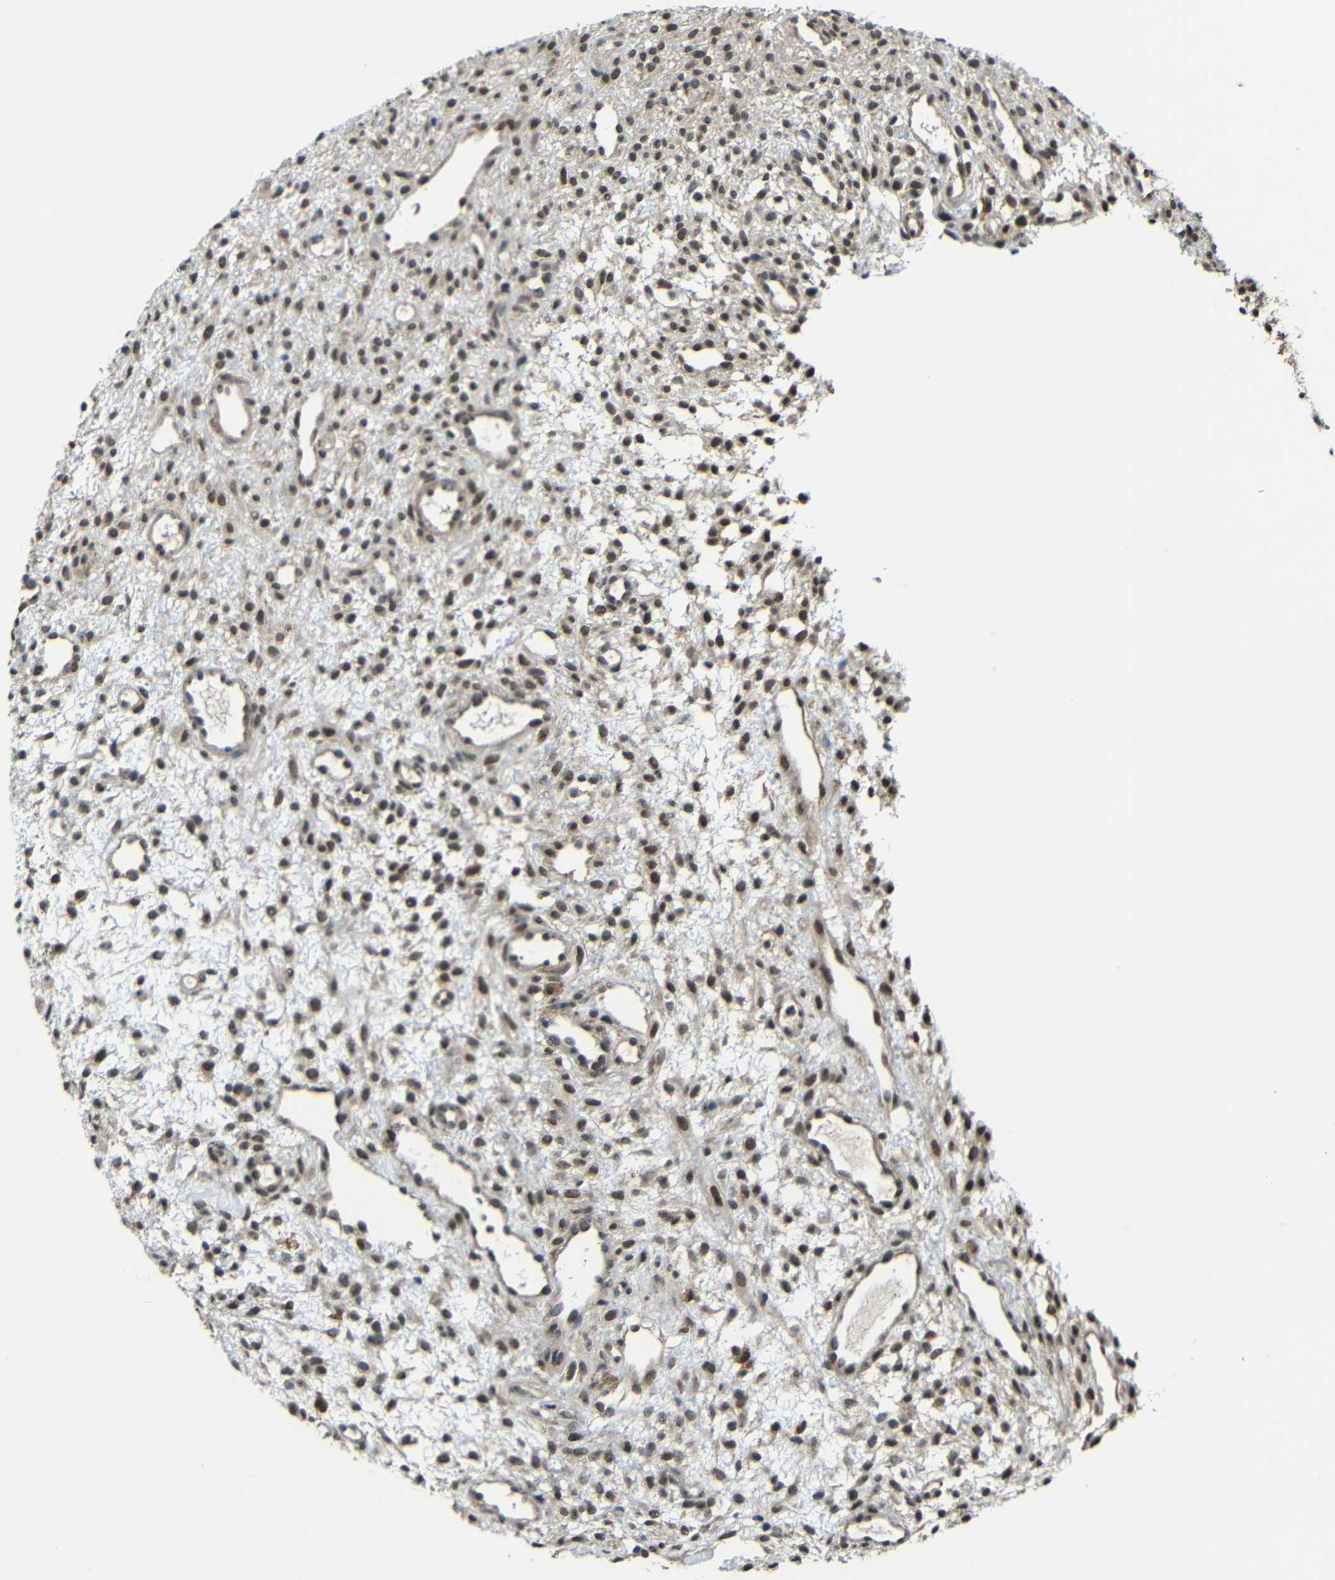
{"staining": {"intensity": "weak", "quantity": ">75%", "location": "cytoplasmic/membranous,nuclear"}, "tissue": "ovary", "cell_type": "Ovarian stroma cells", "image_type": "normal", "snomed": [{"axis": "morphology", "description": "Normal tissue, NOS"}, {"axis": "morphology", "description": "Cyst, NOS"}, {"axis": "topography", "description": "Ovary"}], "caption": "Weak cytoplasmic/membranous,nuclear positivity is seen in approximately >75% of ovarian stroma cells in benign ovary. Nuclei are stained in blue.", "gene": "FAM172A", "patient": {"sex": "female", "age": 18}}